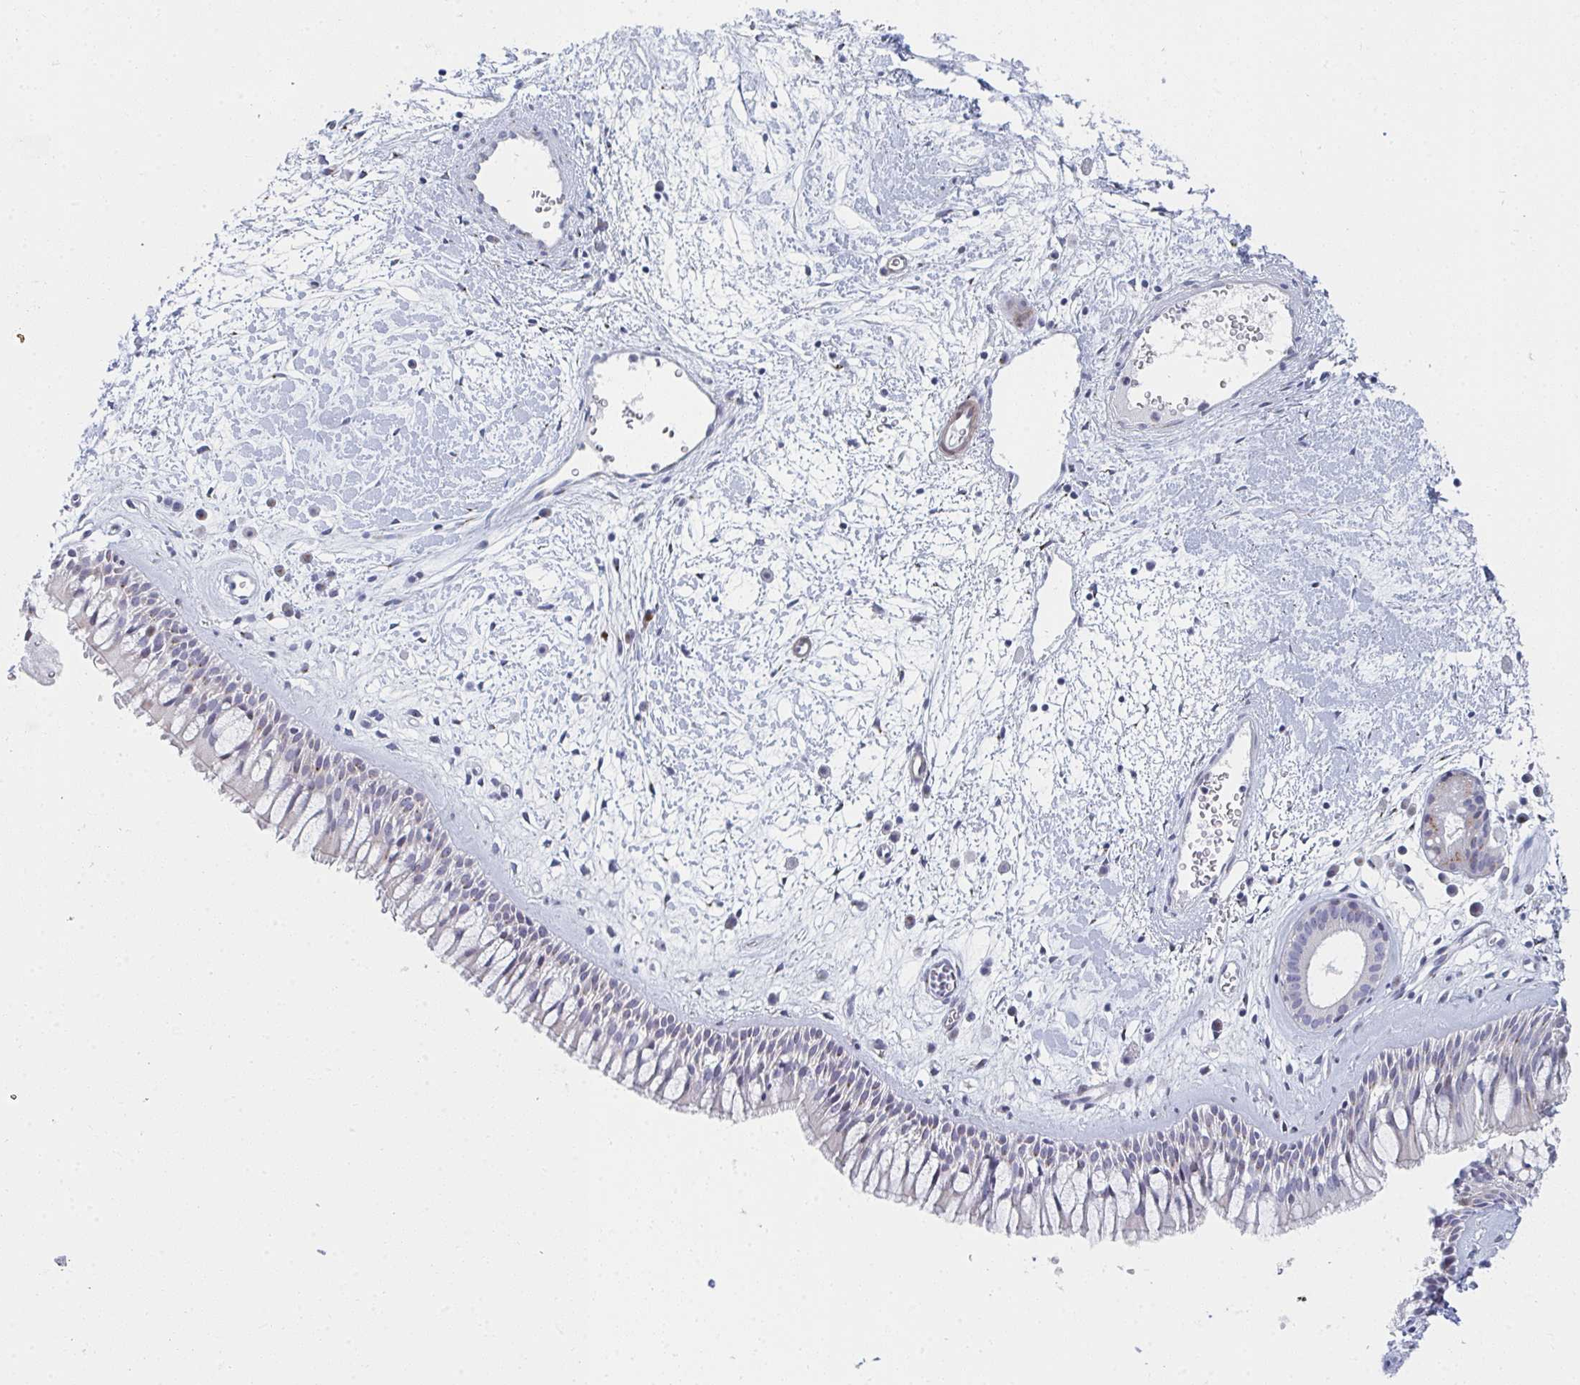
{"staining": {"intensity": "moderate", "quantity": "25%-75%", "location": "cytoplasmic/membranous"}, "tissue": "nasopharynx", "cell_type": "Respiratory epithelial cells", "image_type": "normal", "snomed": [{"axis": "morphology", "description": "Normal tissue, NOS"}, {"axis": "topography", "description": "Nasopharynx"}], "caption": "Immunohistochemical staining of normal nasopharynx shows moderate cytoplasmic/membranous protein staining in approximately 25%-75% of respiratory epithelial cells.", "gene": "PSMG1", "patient": {"sex": "male", "age": 65}}